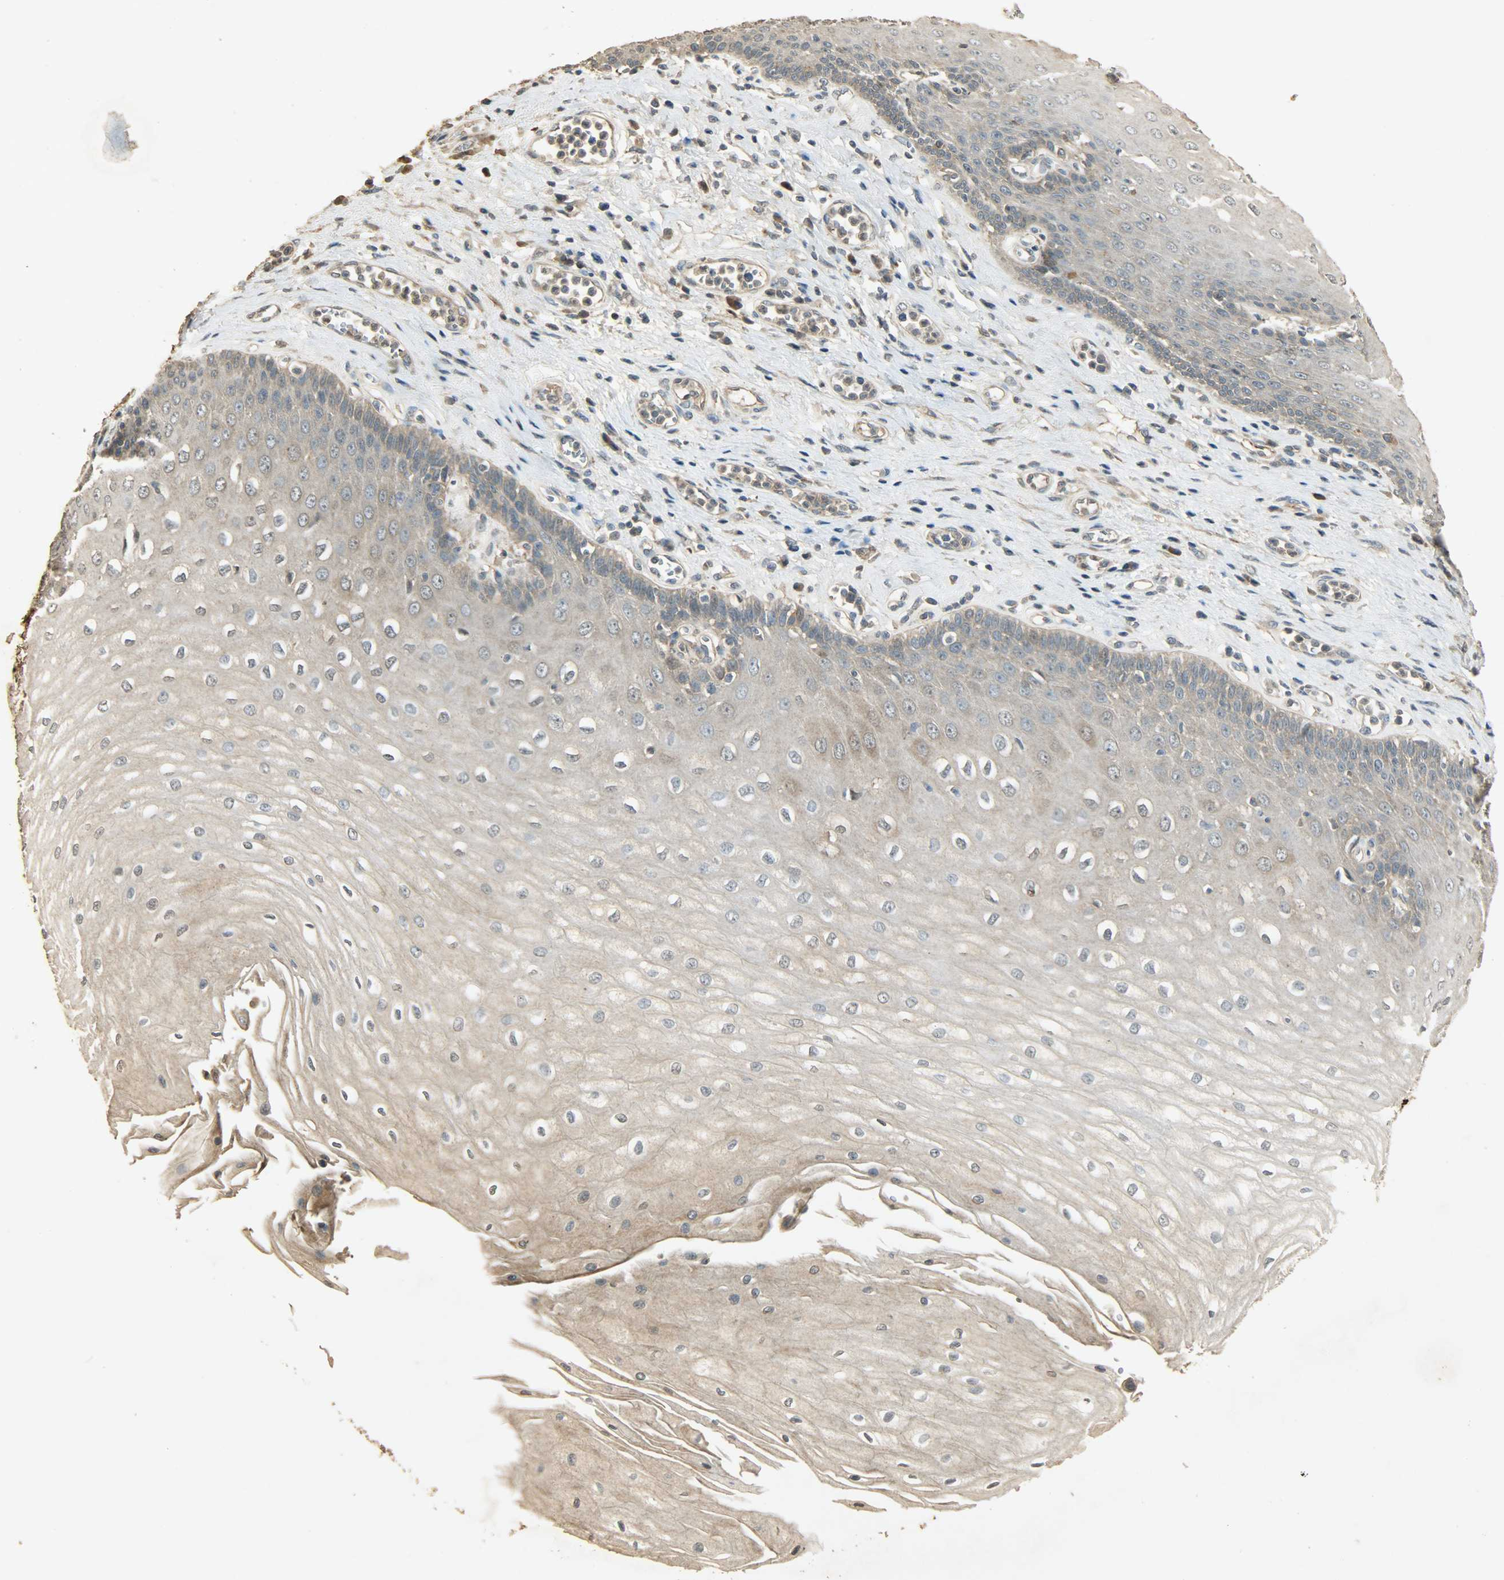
{"staining": {"intensity": "weak", "quantity": ">75%", "location": "cytoplasmic/membranous"}, "tissue": "esophagus", "cell_type": "Squamous epithelial cells", "image_type": "normal", "snomed": [{"axis": "morphology", "description": "Normal tissue, NOS"}, {"axis": "morphology", "description": "Squamous cell carcinoma, NOS"}, {"axis": "topography", "description": "Esophagus"}], "caption": "A micrograph showing weak cytoplasmic/membranous expression in about >75% of squamous epithelial cells in normal esophagus, as visualized by brown immunohistochemical staining.", "gene": "ATP2B1", "patient": {"sex": "male", "age": 65}}